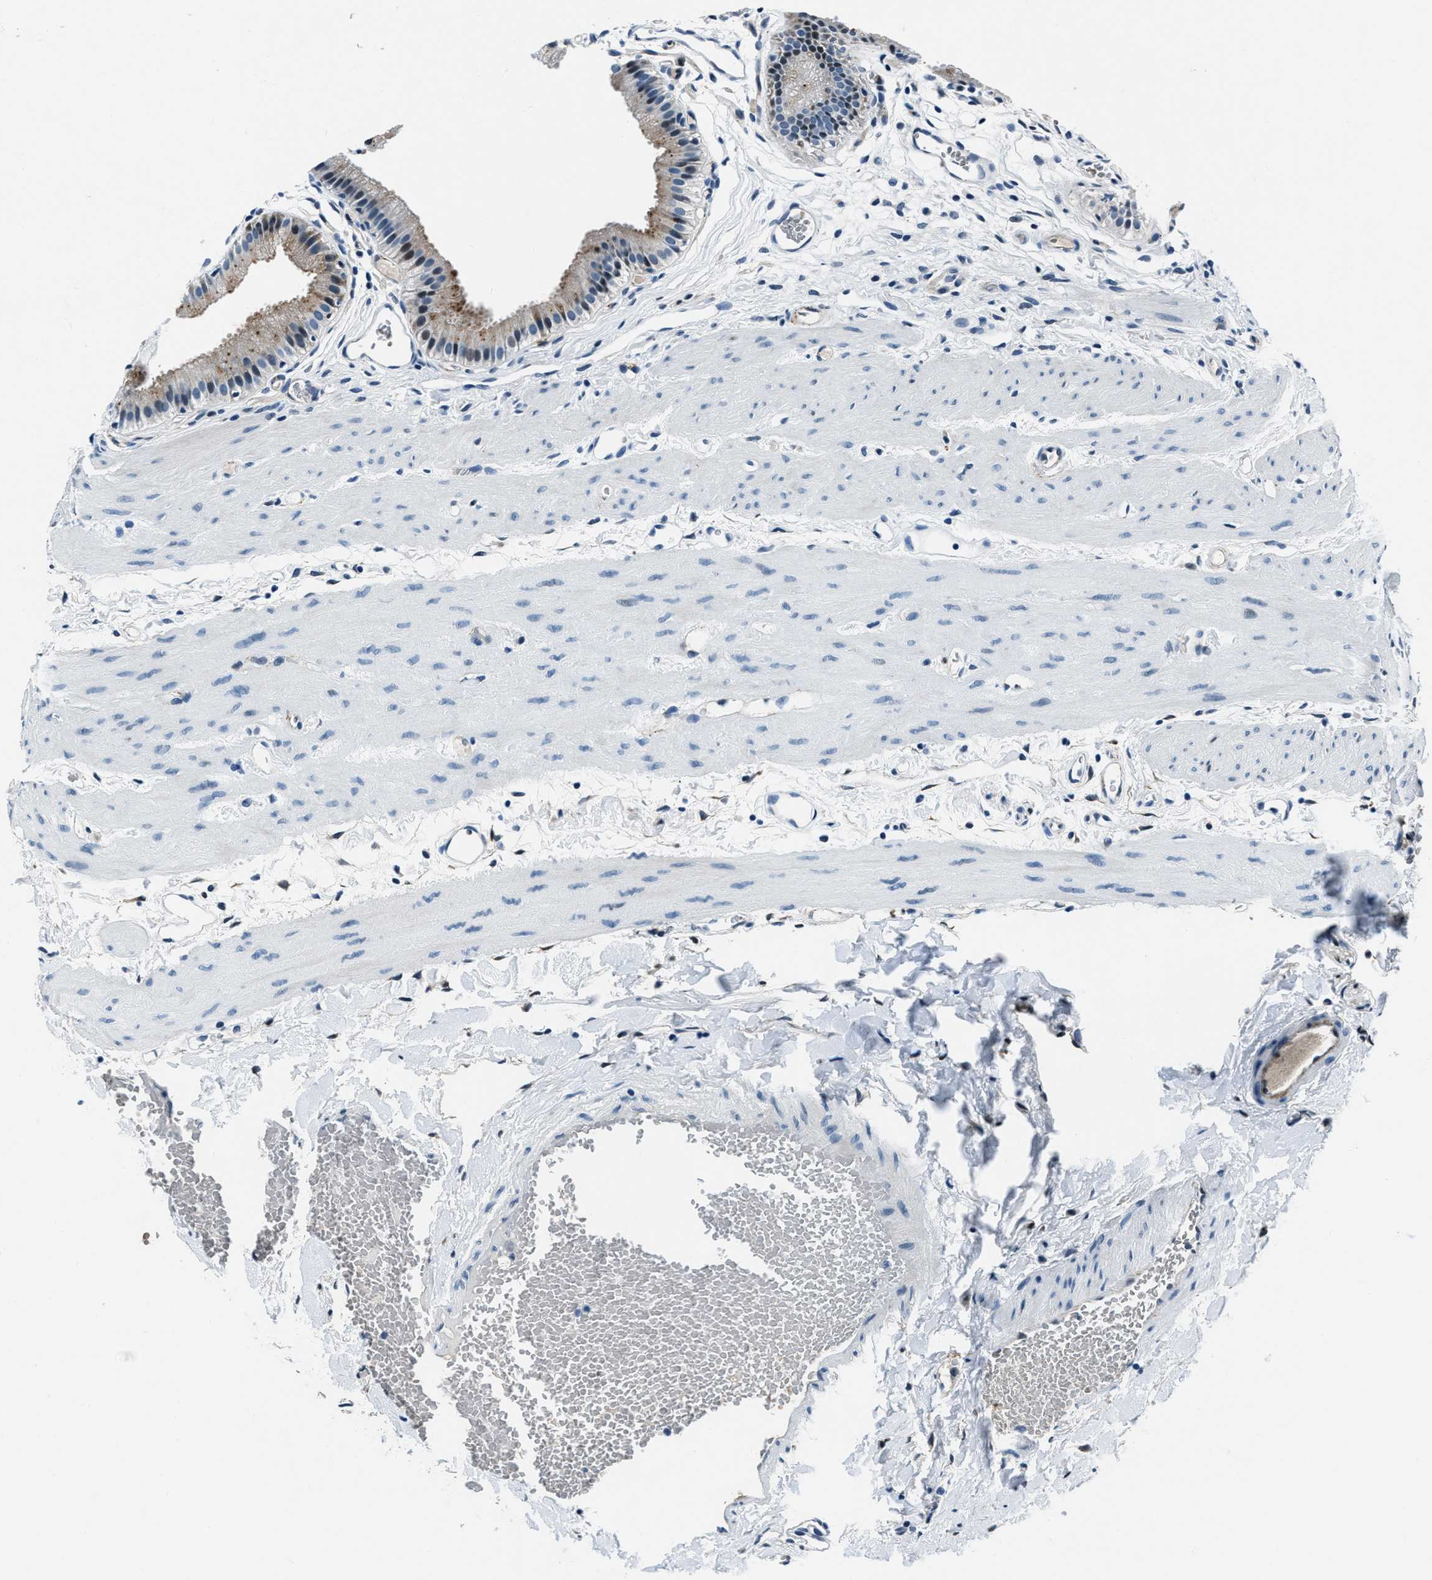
{"staining": {"intensity": "moderate", "quantity": "25%-75%", "location": "cytoplasmic/membranous"}, "tissue": "gallbladder", "cell_type": "Glandular cells", "image_type": "normal", "snomed": [{"axis": "morphology", "description": "Normal tissue, NOS"}, {"axis": "topography", "description": "Gallbladder"}], "caption": "A high-resolution histopathology image shows immunohistochemistry staining of normal gallbladder, which exhibits moderate cytoplasmic/membranous expression in approximately 25%-75% of glandular cells.", "gene": "PTPDC1", "patient": {"sex": "female", "age": 26}}